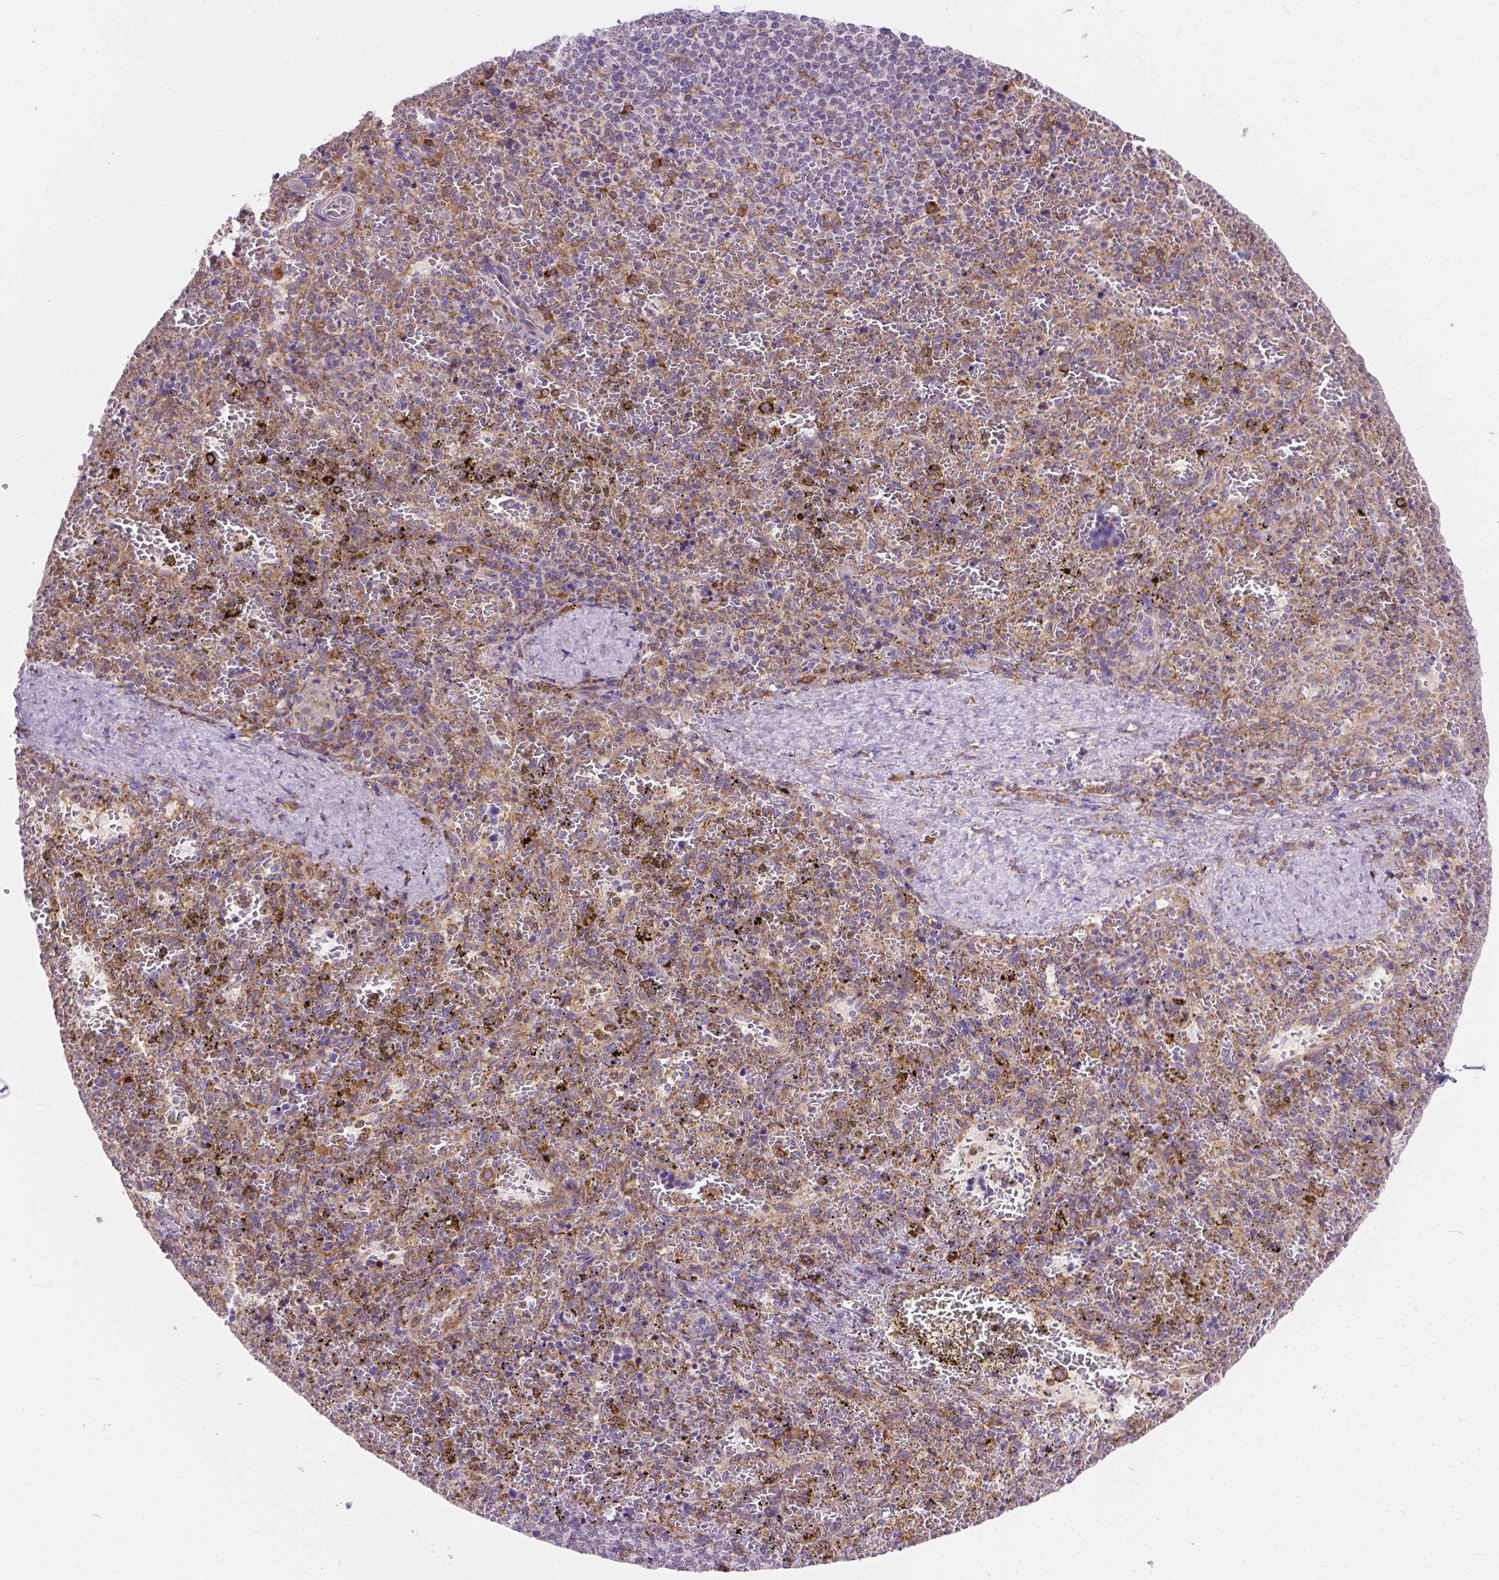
{"staining": {"intensity": "strong", "quantity": "<25%", "location": "cytoplasmic/membranous"}, "tissue": "spleen", "cell_type": "Cells in red pulp", "image_type": "normal", "snomed": [{"axis": "morphology", "description": "Normal tissue, NOS"}, {"axis": "topography", "description": "Spleen"}], "caption": "Protein staining of normal spleen shows strong cytoplasmic/membranous staining in approximately <25% of cells in red pulp. (DAB (3,3'-diaminobenzidine) = brown stain, brightfield microscopy at high magnification).", "gene": "PLK4", "patient": {"sex": "female", "age": 50}}